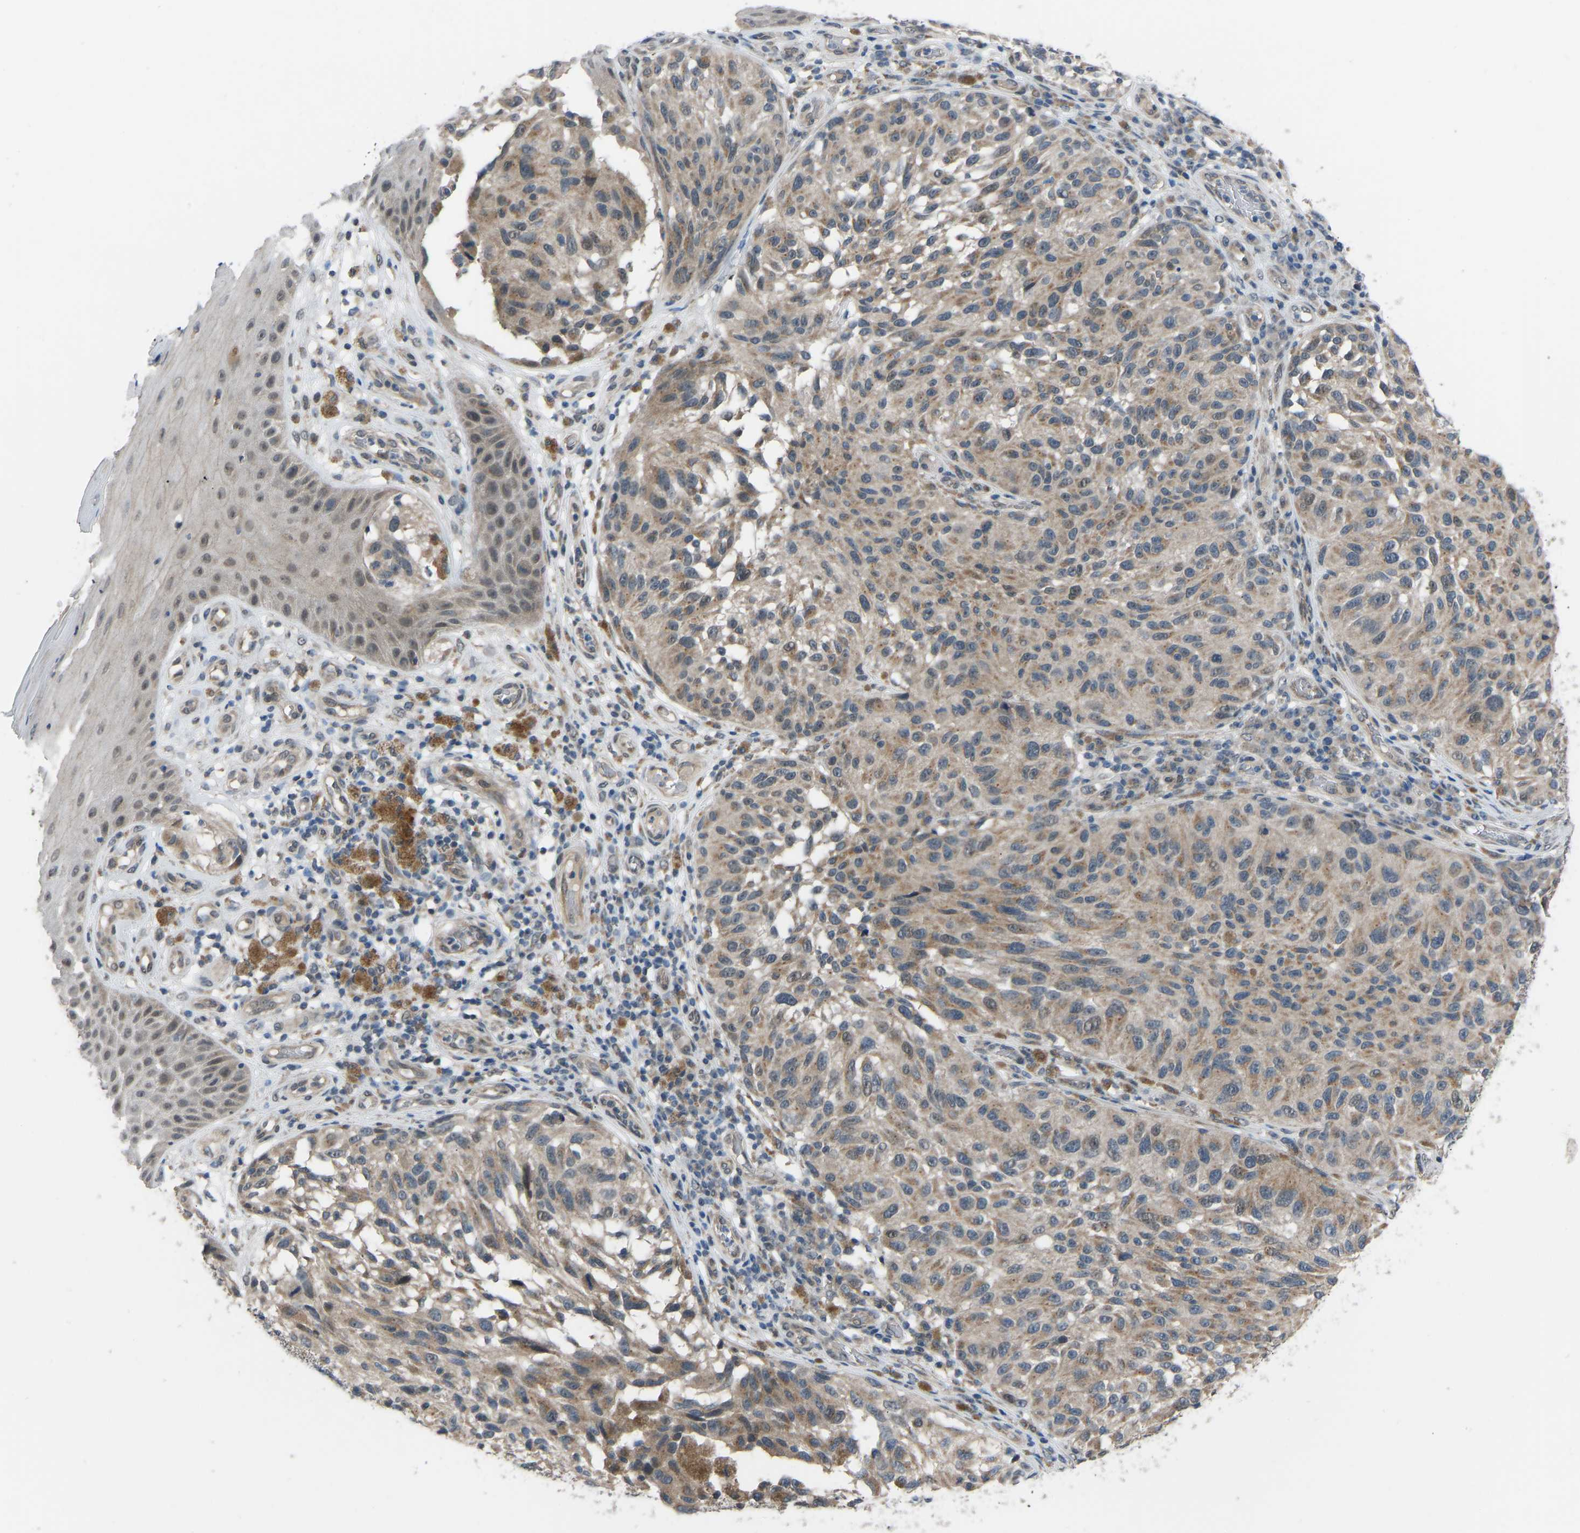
{"staining": {"intensity": "moderate", "quantity": ">75%", "location": "cytoplasmic/membranous"}, "tissue": "melanoma", "cell_type": "Tumor cells", "image_type": "cancer", "snomed": [{"axis": "morphology", "description": "Malignant melanoma, NOS"}, {"axis": "topography", "description": "Skin"}], "caption": "Protein staining of malignant melanoma tissue displays moderate cytoplasmic/membranous expression in approximately >75% of tumor cells. (Stains: DAB in brown, nuclei in blue, Microscopy: brightfield microscopy at high magnification).", "gene": "CDK2AP1", "patient": {"sex": "female", "age": 73}}